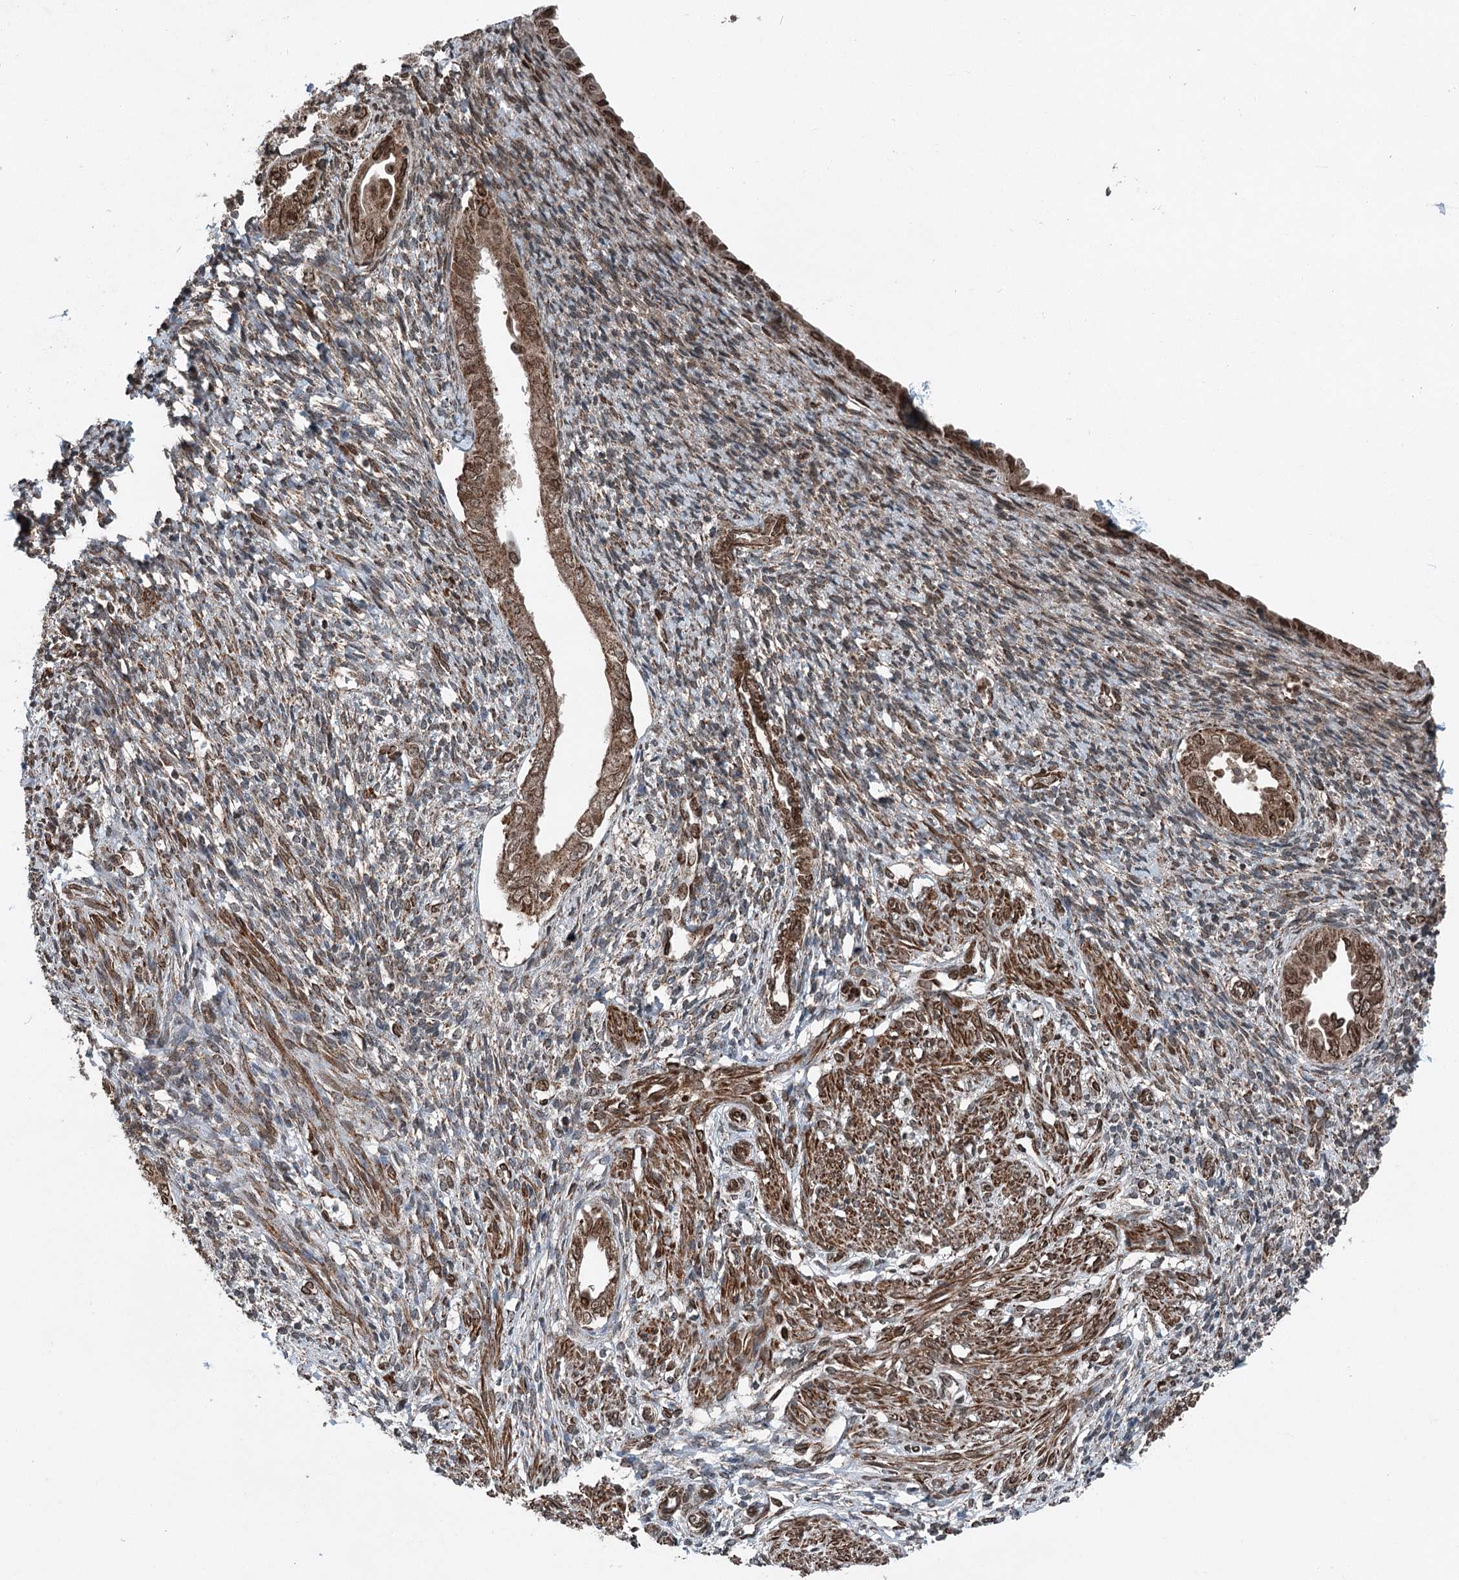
{"staining": {"intensity": "strong", "quantity": "25%-75%", "location": "cytoplasmic/membranous"}, "tissue": "endometrium", "cell_type": "Cells in endometrial stroma", "image_type": "normal", "snomed": [{"axis": "morphology", "description": "Normal tissue, NOS"}, {"axis": "topography", "description": "Endometrium"}], "caption": "A brown stain highlights strong cytoplasmic/membranous expression of a protein in cells in endometrial stroma of unremarkable endometrium. Ihc stains the protein in brown and the nuclei are stained blue.", "gene": "BCKDHA", "patient": {"sex": "female", "age": 66}}